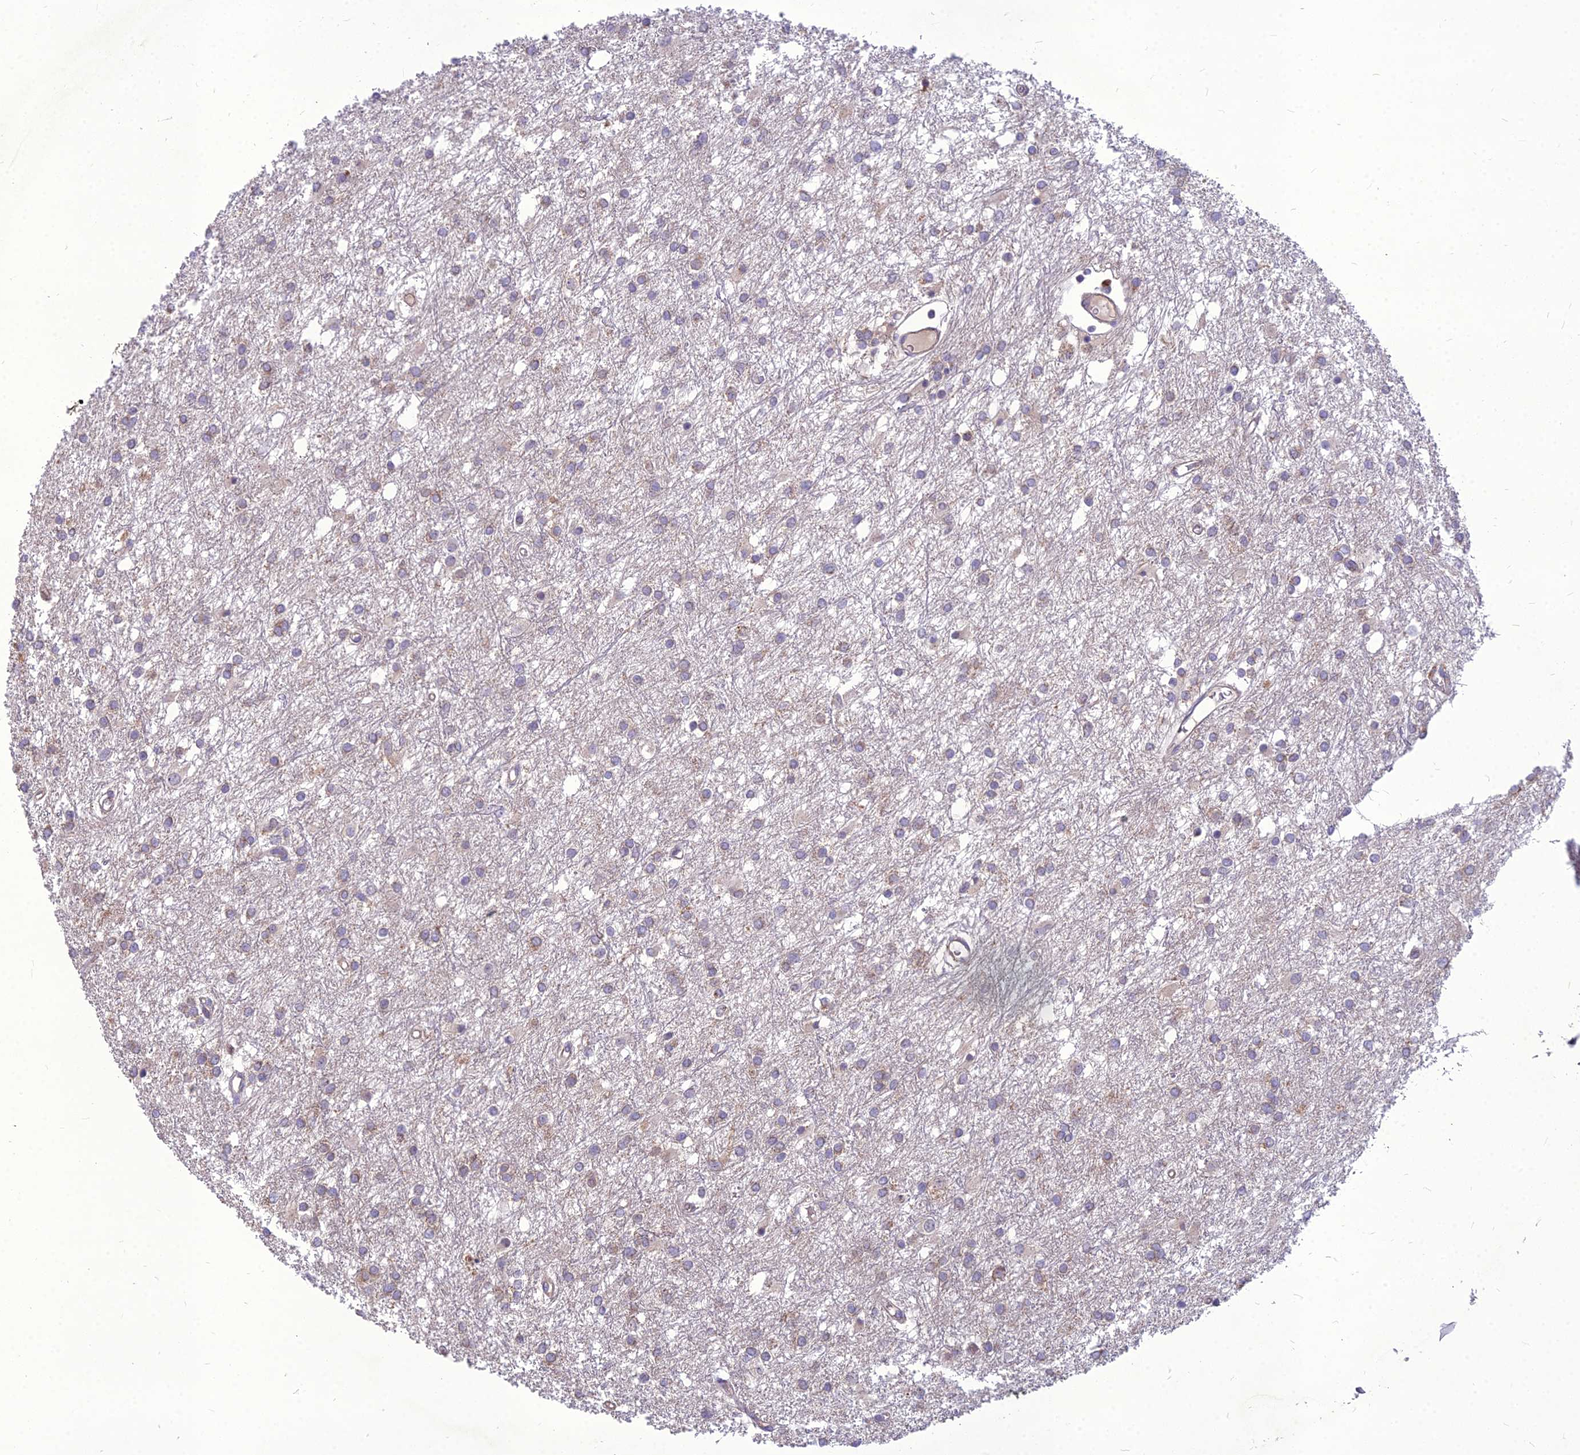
{"staining": {"intensity": "weak", "quantity": "25%-75%", "location": "cytoplasmic/membranous"}, "tissue": "glioma", "cell_type": "Tumor cells", "image_type": "cancer", "snomed": [{"axis": "morphology", "description": "Glioma, malignant, High grade"}, {"axis": "topography", "description": "Brain"}], "caption": "The photomicrograph exhibits a brown stain indicating the presence of a protein in the cytoplasmic/membranous of tumor cells in malignant glioma (high-grade).", "gene": "PCED1B", "patient": {"sex": "female", "age": 50}}